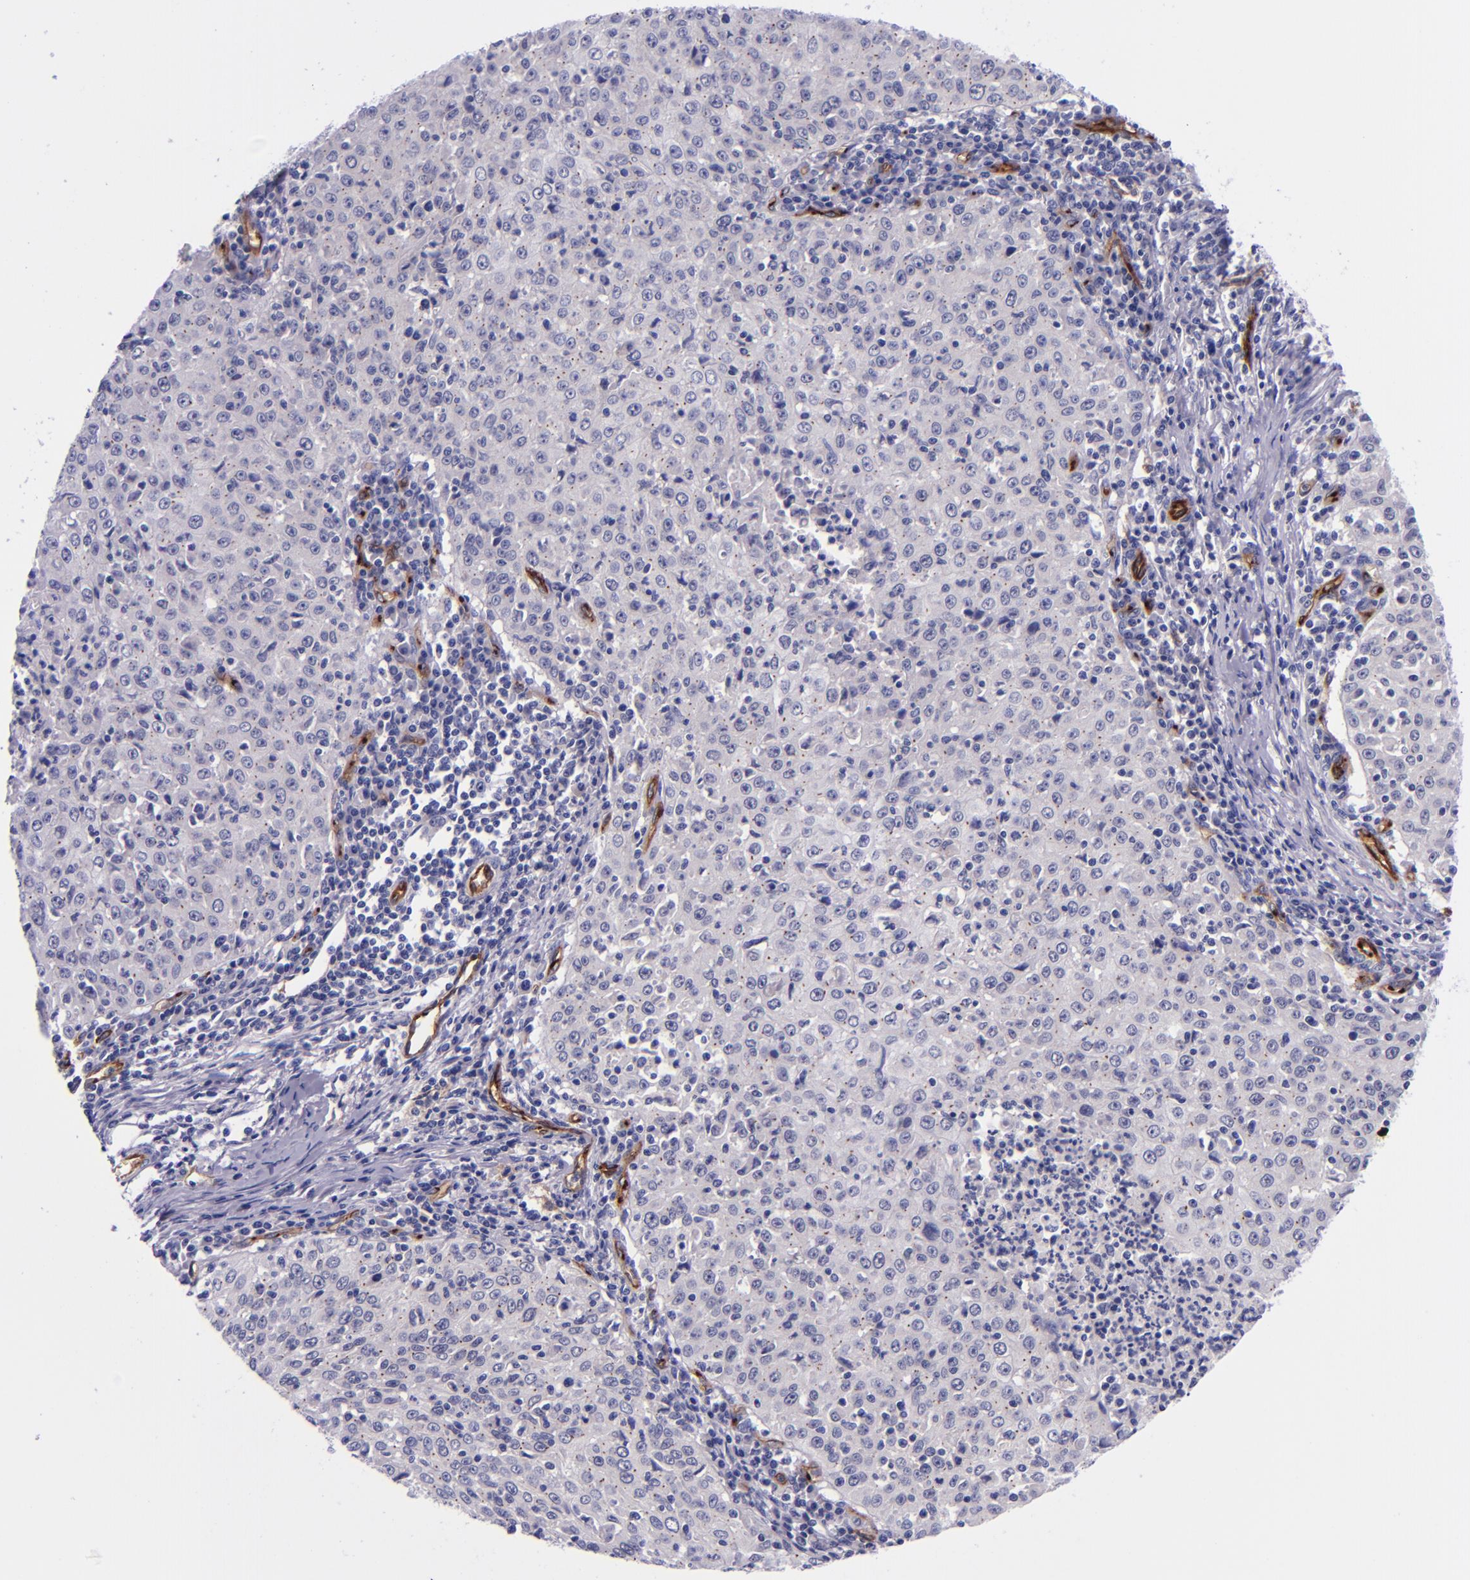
{"staining": {"intensity": "negative", "quantity": "none", "location": "none"}, "tissue": "cervical cancer", "cell_type": "Tumor cells", "image_type": "cancer", "snomed": [{"axis": "morphology", "description": "Squamous cell carcinoma, NOS"}, {"axis": "topography", "description": "Cervix"}], "caption": "Tumor cells are negative for brown protein staining in cervical cancer.", "gene": "NOS3", "patient": {"sex": "female", "age": 27}}